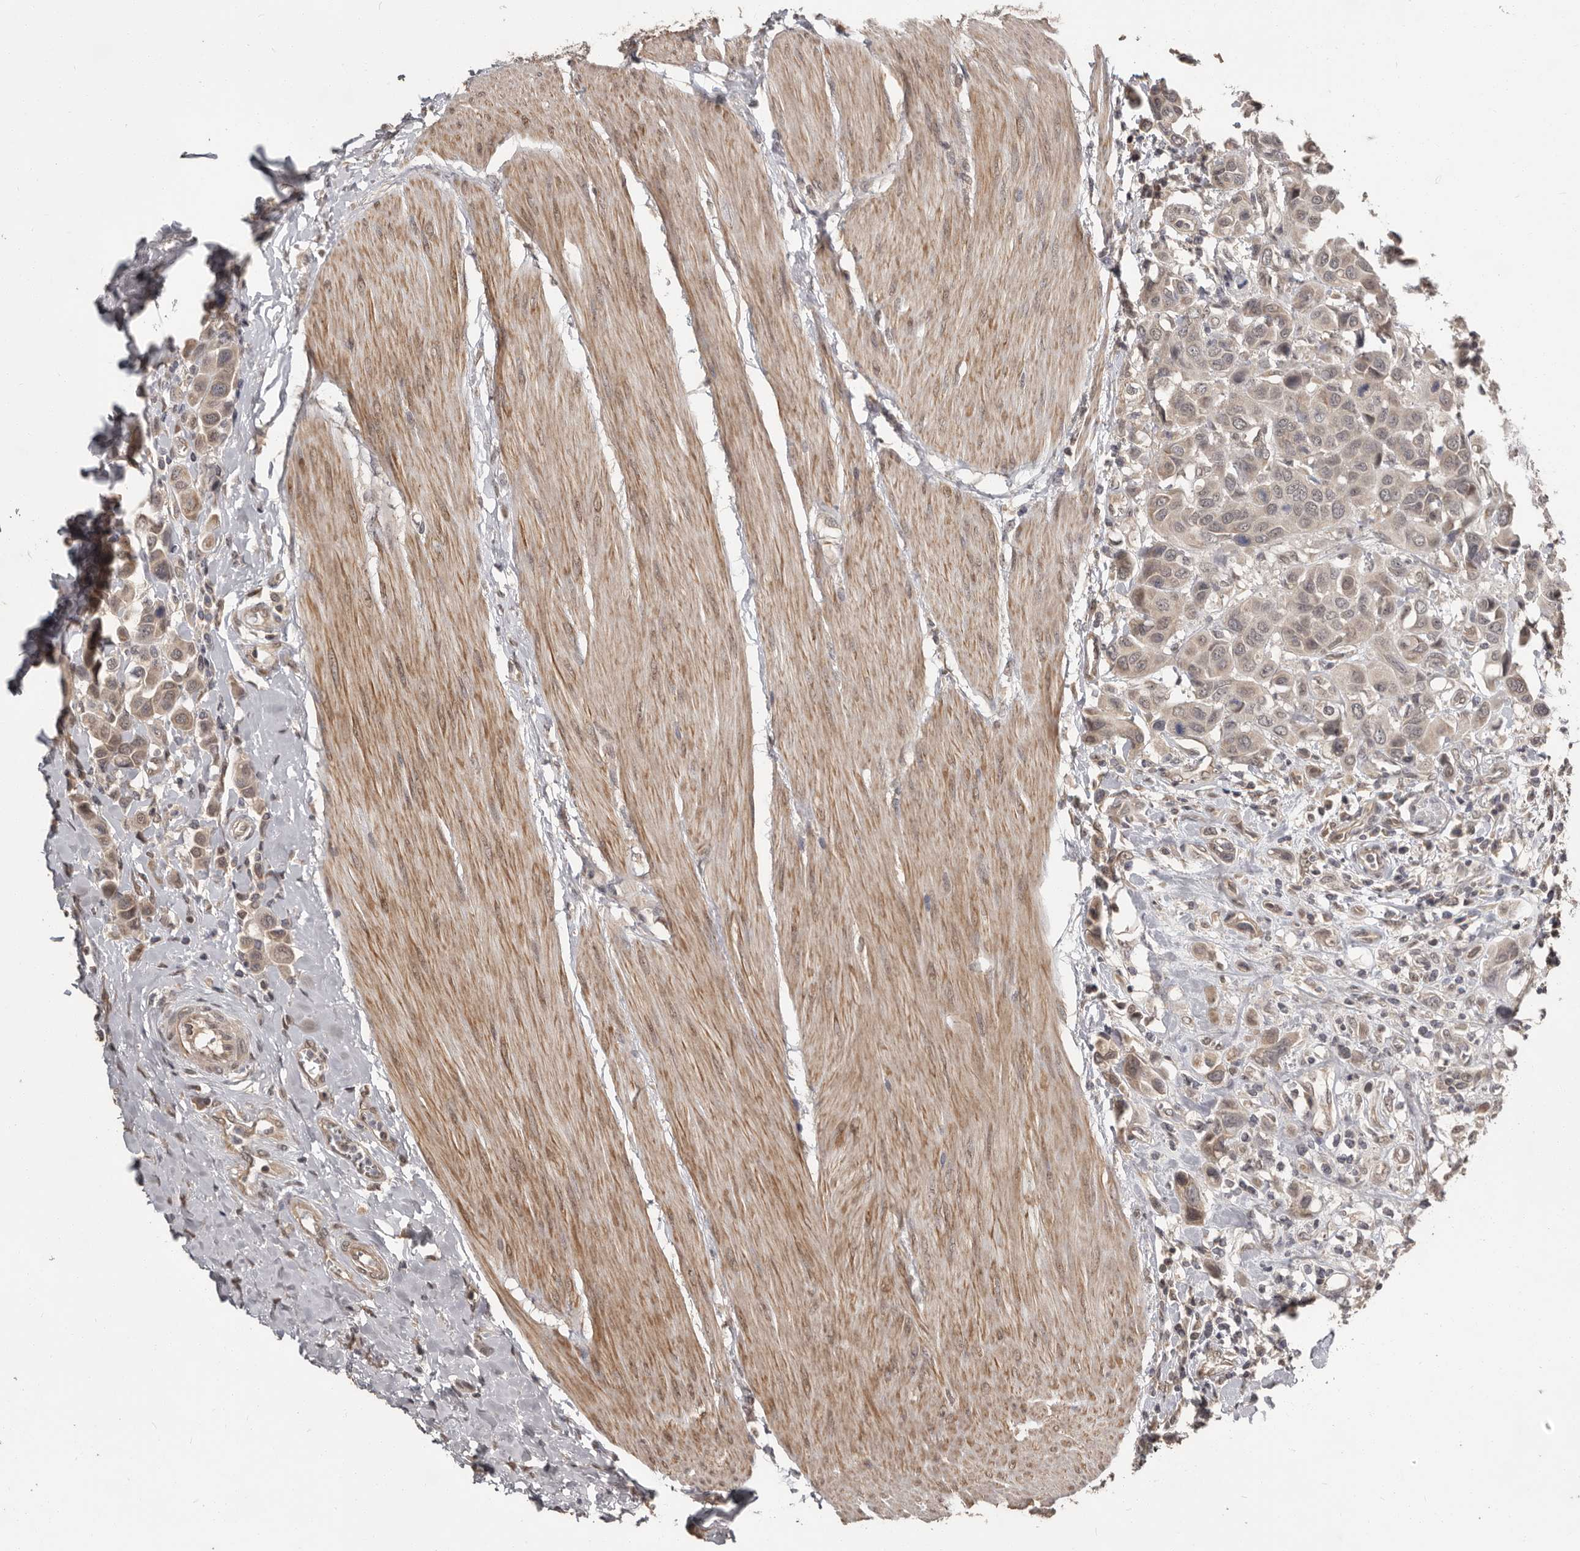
{"staining": {"intensity": "weak", "quantity": ">75%", "location": "cytoplasmic/membranous"}, "tissue": "urothelial cancer", "cell_type": "Tumor cells", "image_type": "cancer", "snomed": [{"axis": "morphology", "description": "Urothelial carcinoma, High grade"}, {"axis": "topography", "description": "Urinary bladder"}], "caption": "DAB immunohistochemical staining of human urothelial carcinoma (high-grade) exhibits weak cytoplasmic/membranous protein positivity in about >75% of tumor cells. (Stains: DAB (3,3'-diaminobenzidine) in brown, nuclei in blue, Microscopy: brightfield microscopy at high magnification).", "gene": "ZFP14", "patient": {"sex": "male", "age": 50}}